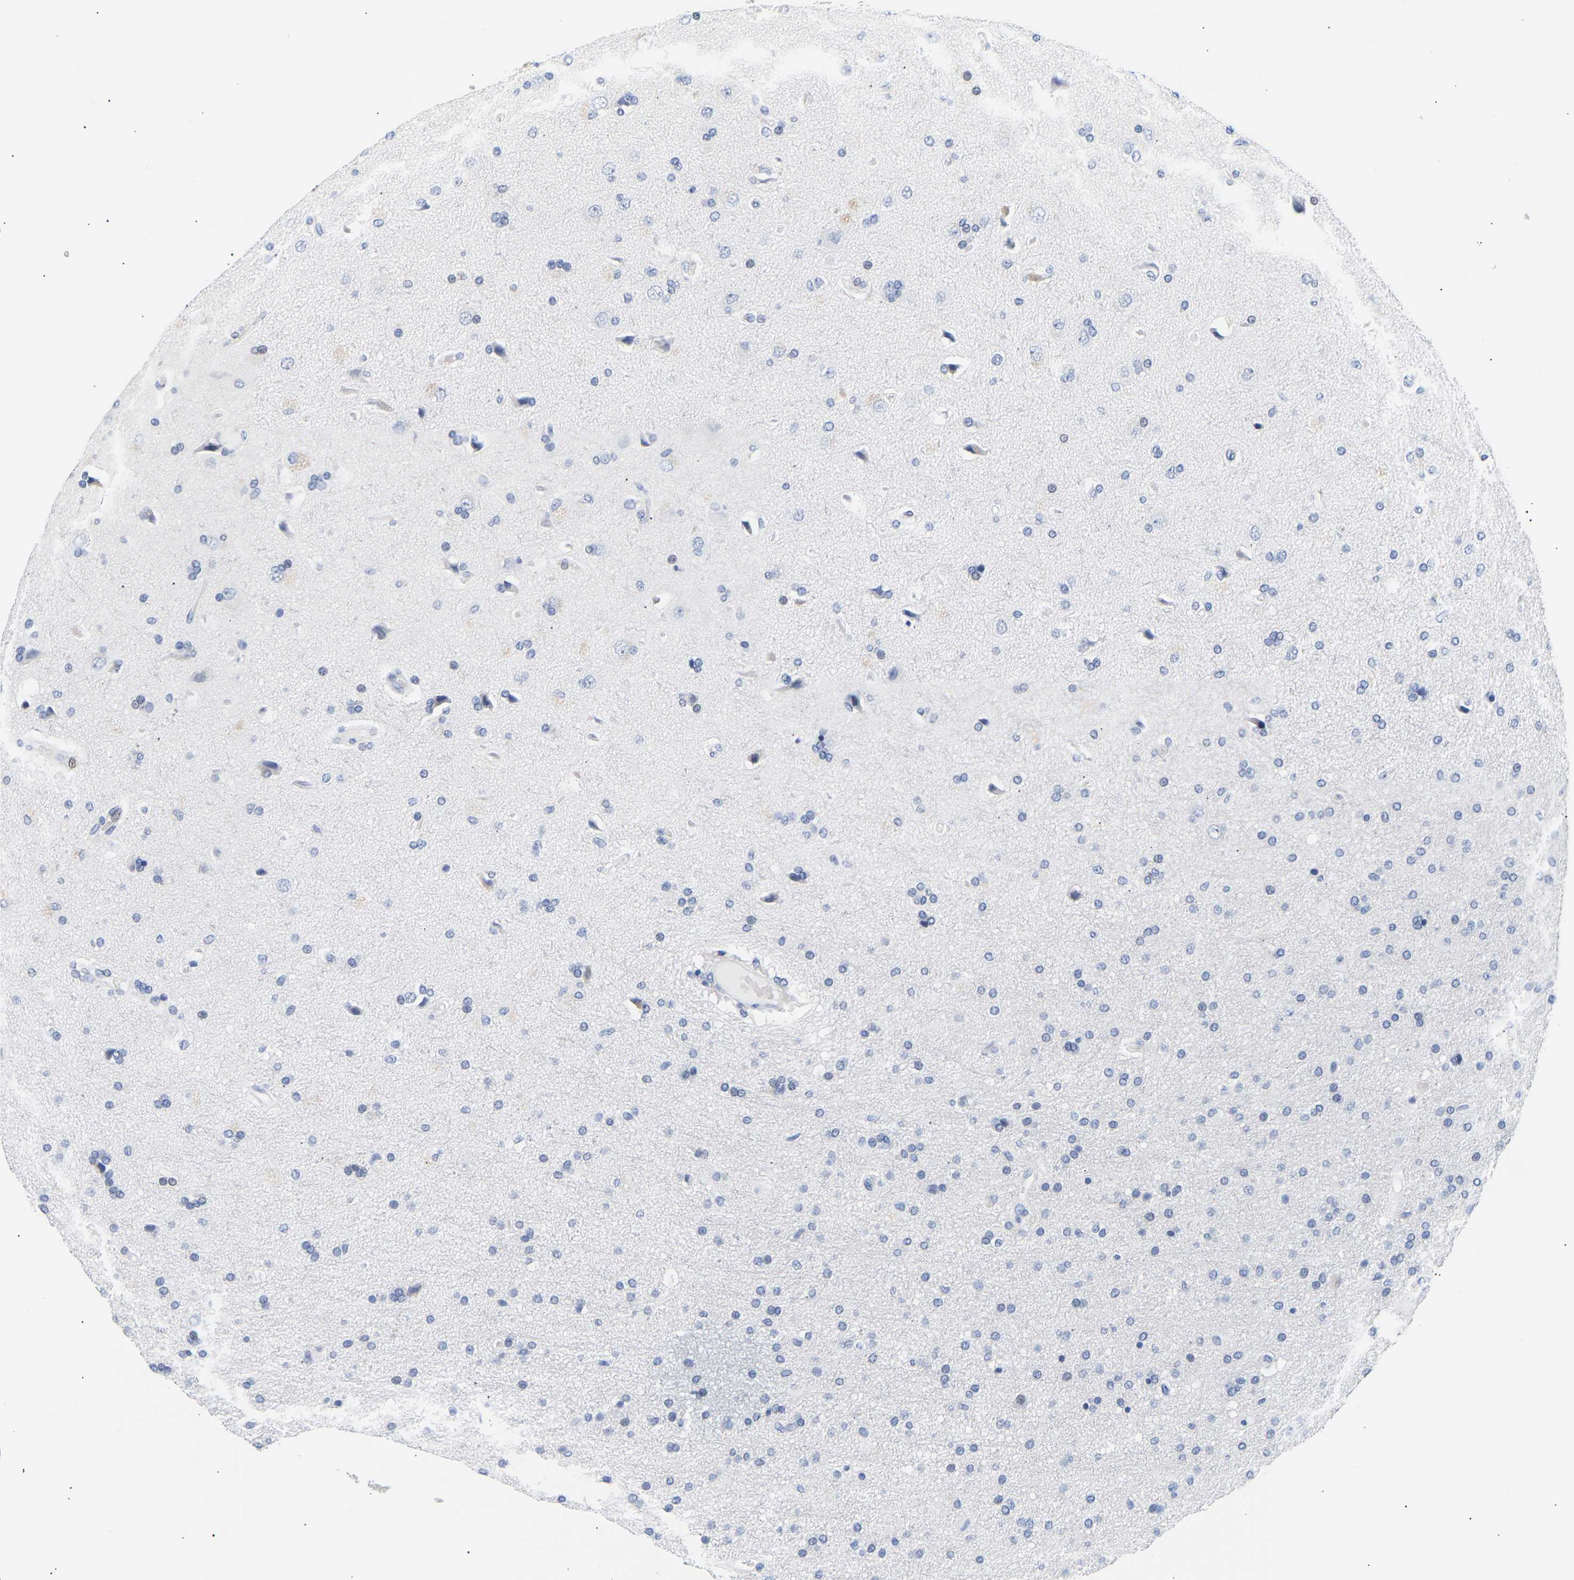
{"staining": {"intensity": "negative", "quantity": "none", "location": "none"}, "tissue": "glioma", "cell_type": "Tumor cells", "image_type": "cancer", "snomed": [{"axis": "morphology", "description": "Glioma, malignant, High grade"}, {"axis": "topography", "description": "Brain"}], "caption": "Immunohistochemistry (IHC) photomicrograph of neoplastic tissue: human malignant glioma (high-grade) stained with DAB demonstrates no significant protein expression in tumor cells. The staining was performed using DAB (3,3'-diaminobenzidine) to visualize the protein expression in brown, while the nuclei were stained in blue with hematoxylin (Magnification: 20x).", "gene": "SPINK2", "patient": {"sex": "male", "age": 72}}